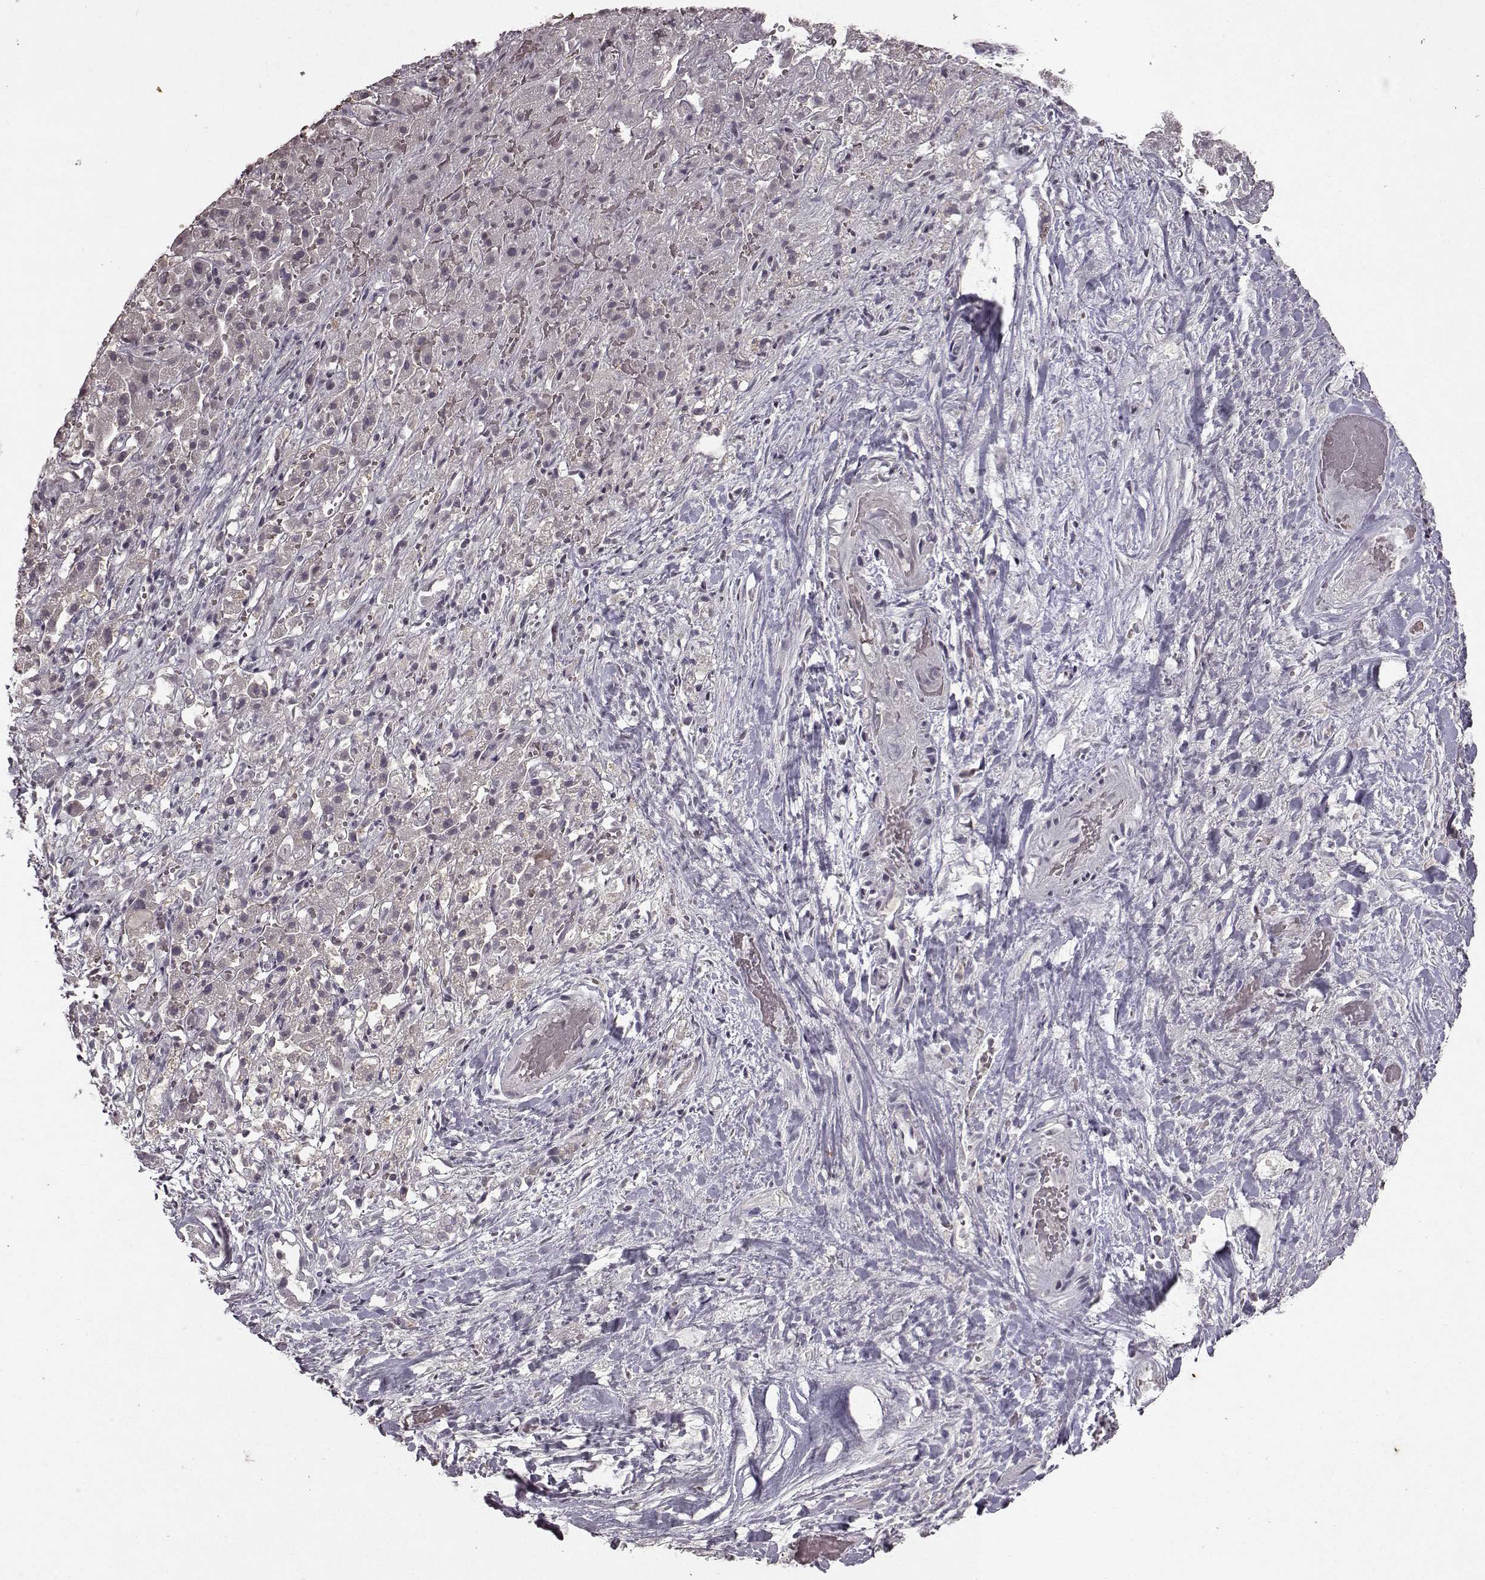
{"staining": {"intensity": "negative", "quantity": "none", "location": "none"}, "tissue": "liver cancer", "cell_type": "Tumor cells", "image_type": "cancer", "snomed": [{"axis": "morphology", "description": "Cholangiocarcinoma"}, {"axis": "topography", "description": "Liver"}], "caption": "Tumor cells are negative for brown protein staining in liver cholangiocarcinoma.", "gene": "LHB", "patient": {"sex": "female", "age": 52}}